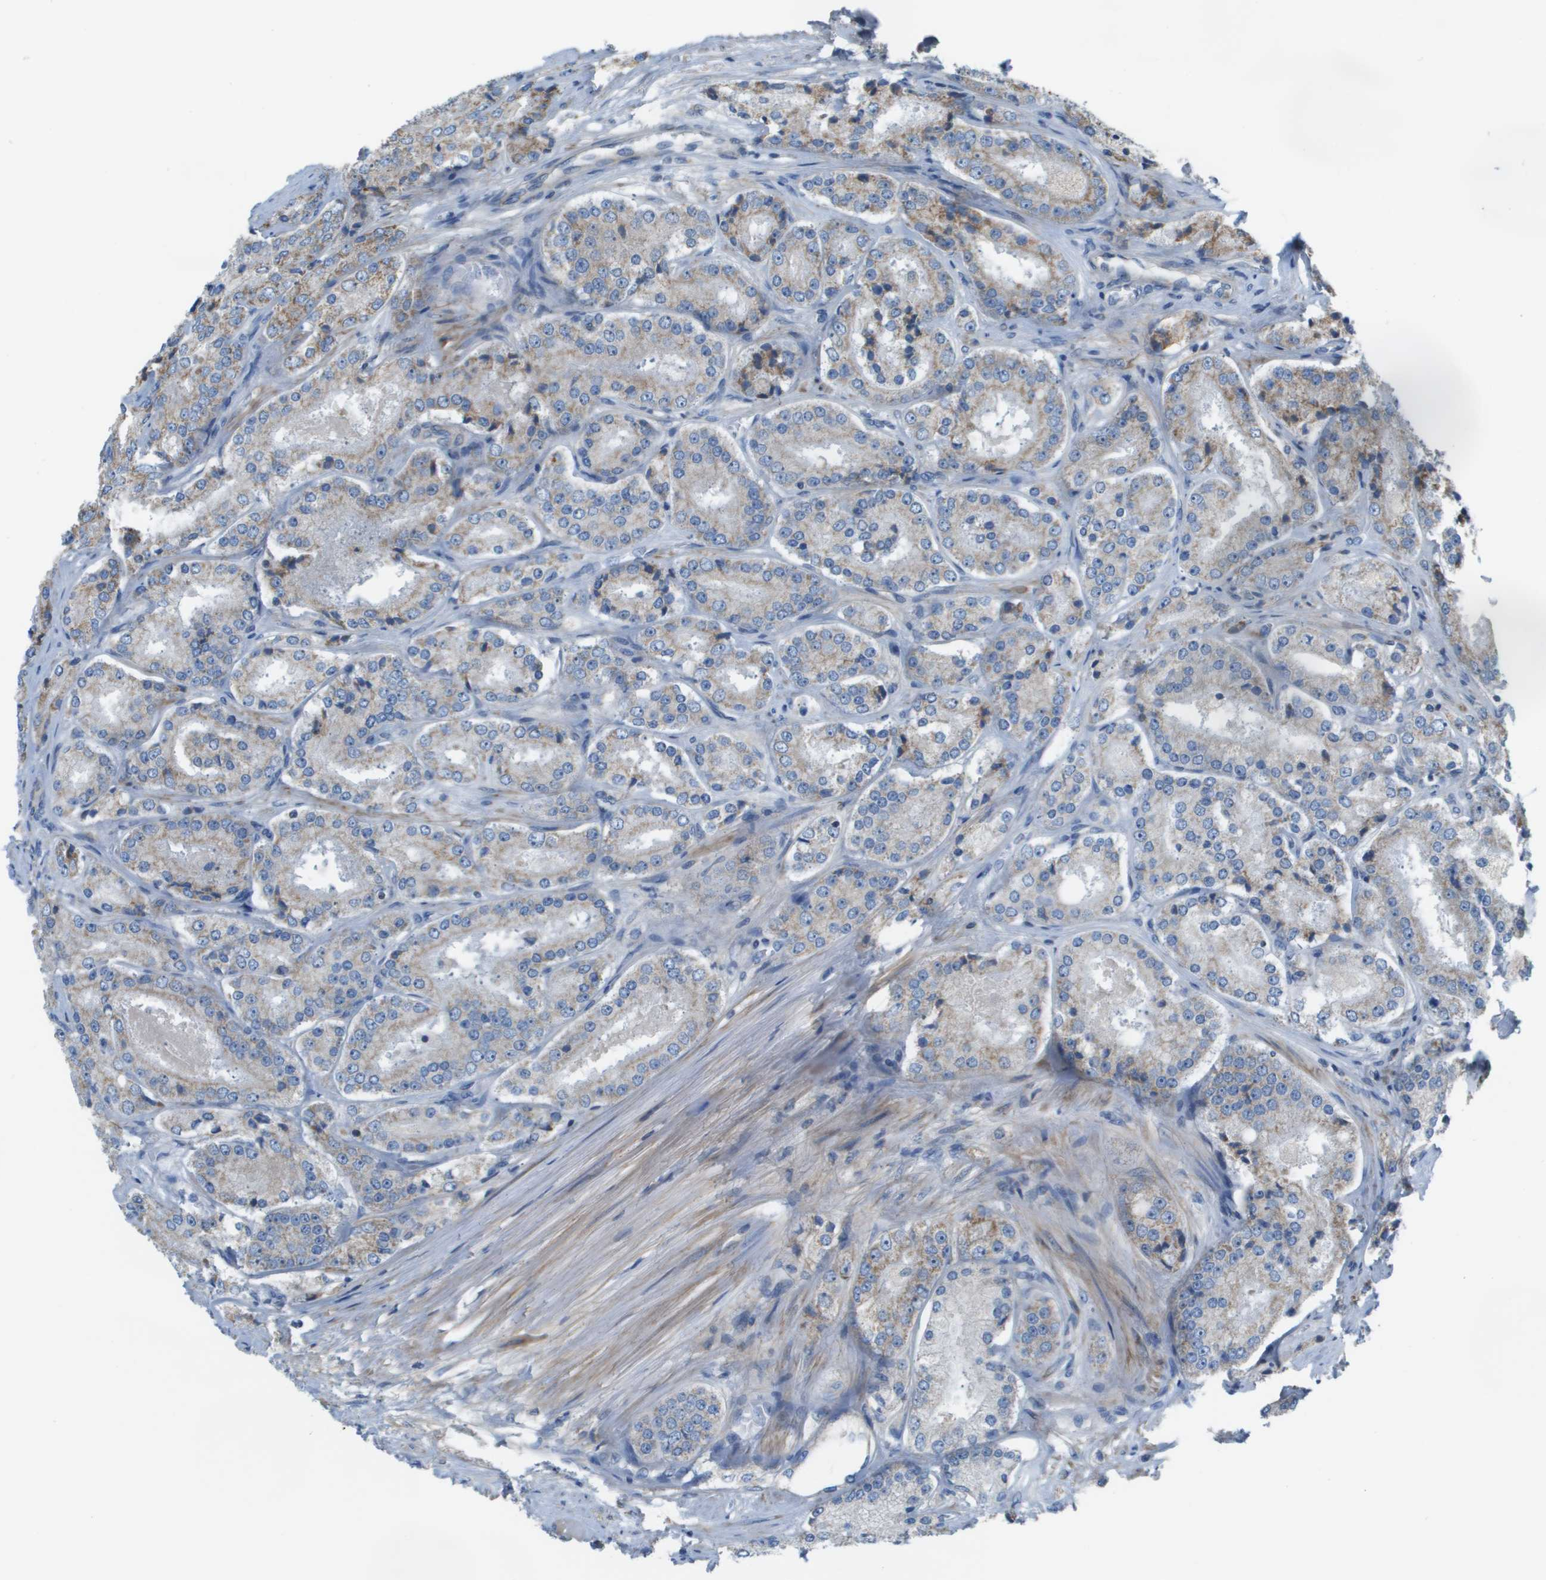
{"staining": {"intensity": "weak", "quantity": "<25%", "location": "cytoplasmic/membranous"}, "tissue": "prostate cancer", "cell_type": "Tumor cells", "image_type": "cancer", "snomed": [{"axis": "morphology", "description": "Adenocarcinoma, High grade"}, {"axis": "topography", "description": "Prostate"}], "caption": "This is an IHC histopathology image of prostate high-grade adenocarcinoma. There is no staining in tumor cells.", "gene": "GALNT6", "patient": {"sex": "male", "age": 65}}